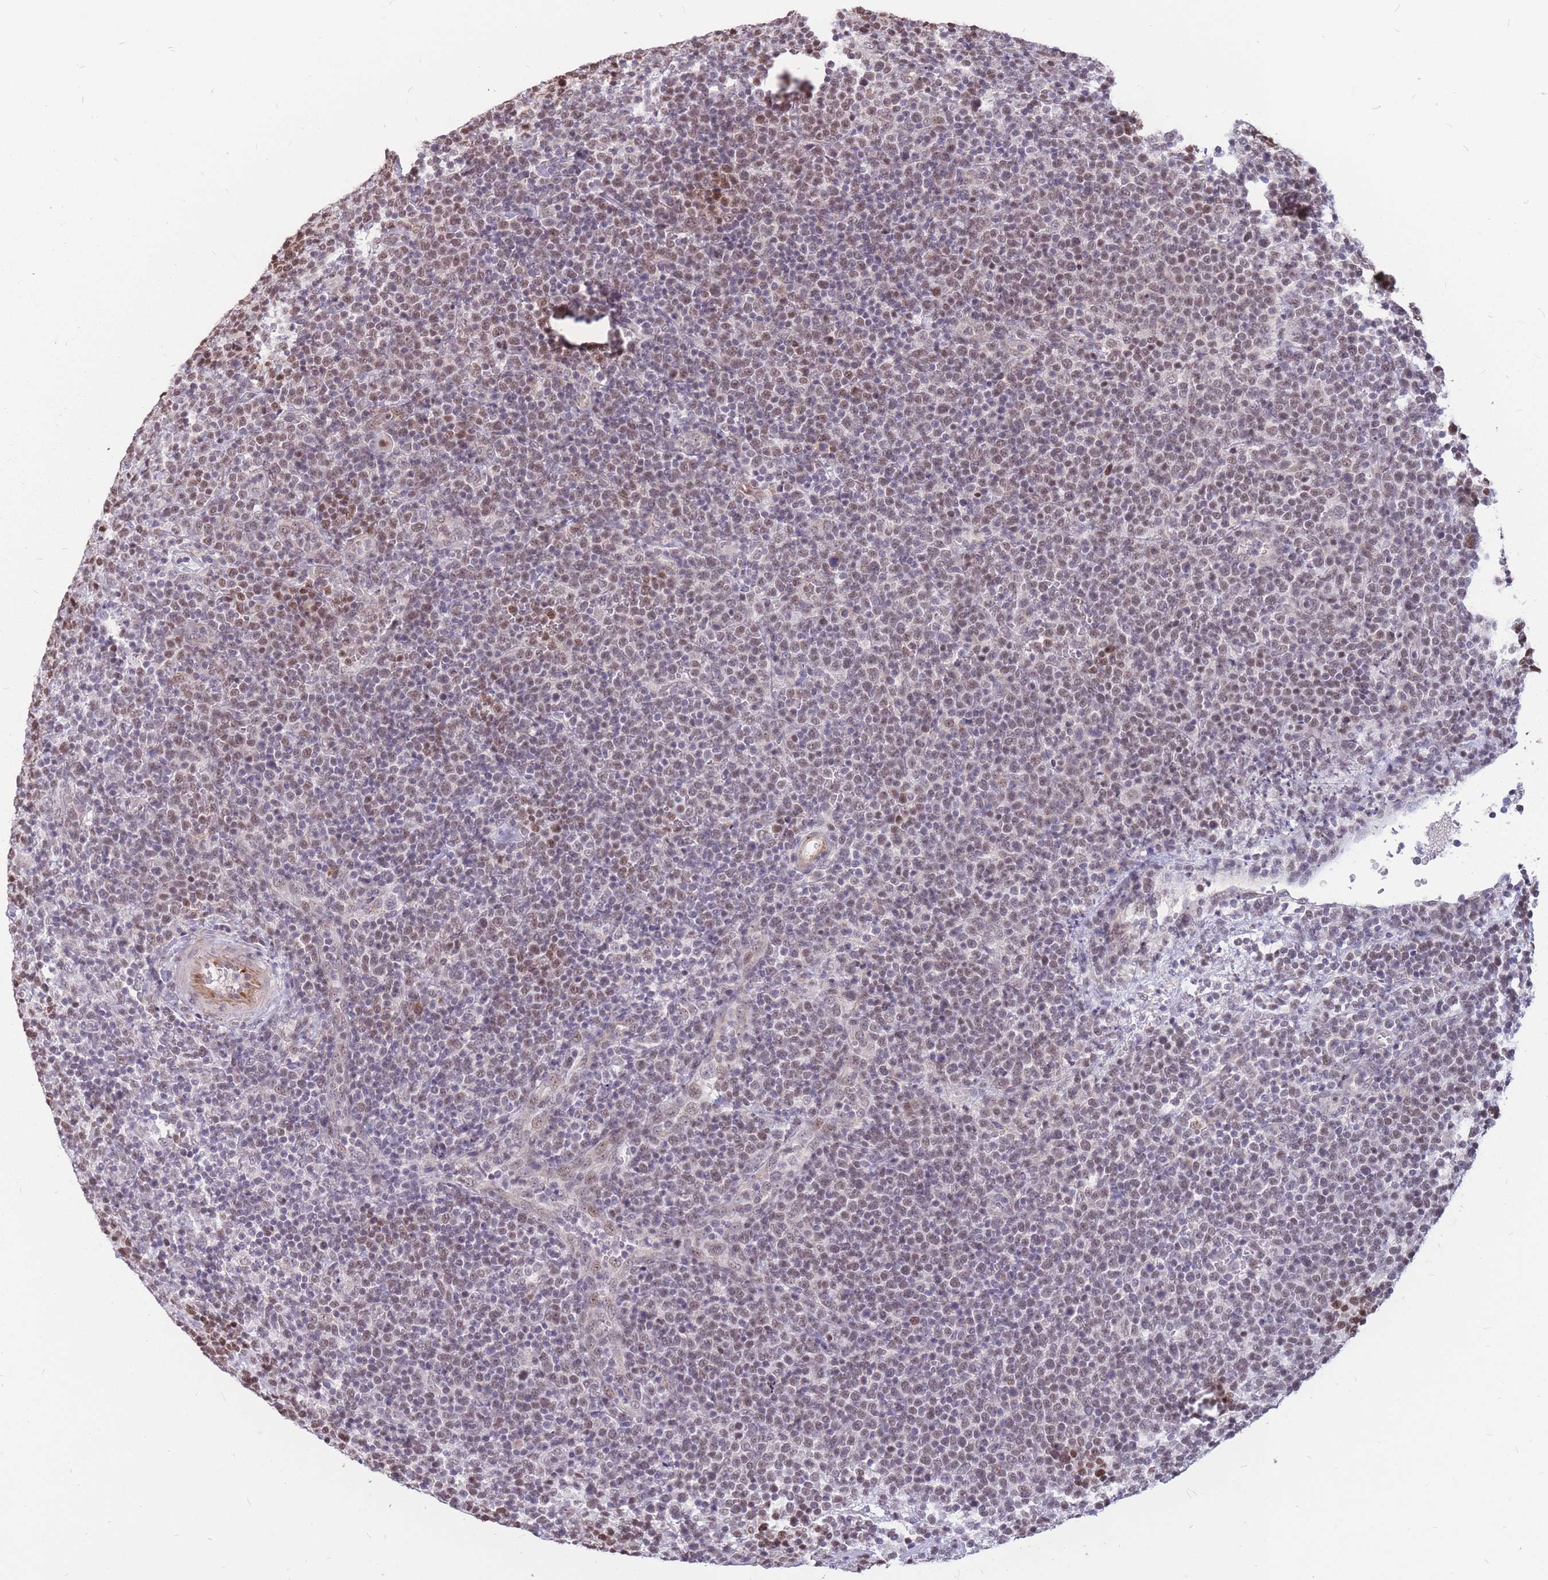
{"staining": {"intensity": "weak", "quantity": "25%-75%", "location": "nuclear"}, "tissue": "lymphoma", "cell_type": "Tumor cells", "image_type": "cancer", "snomed": [{"axis": "morphology", "description": "Malignant lymphoma, non-Hodgkin's type, High grade"}, {"axis": "topography", "description": "Lymph node"}], "caption": "DAB immunohistochemical staining of lymphoma exhibits weak nuclear protein expression in approximately 25%-75% of tumor cells. Using DAB (3,3'-diaminobenzidine) (brown) and hematoxylin (blue) stains, captured at high magnification using brightfield microscopy.", "gene": "ADD2", "patient": {"sex": "male", "age": 61}}